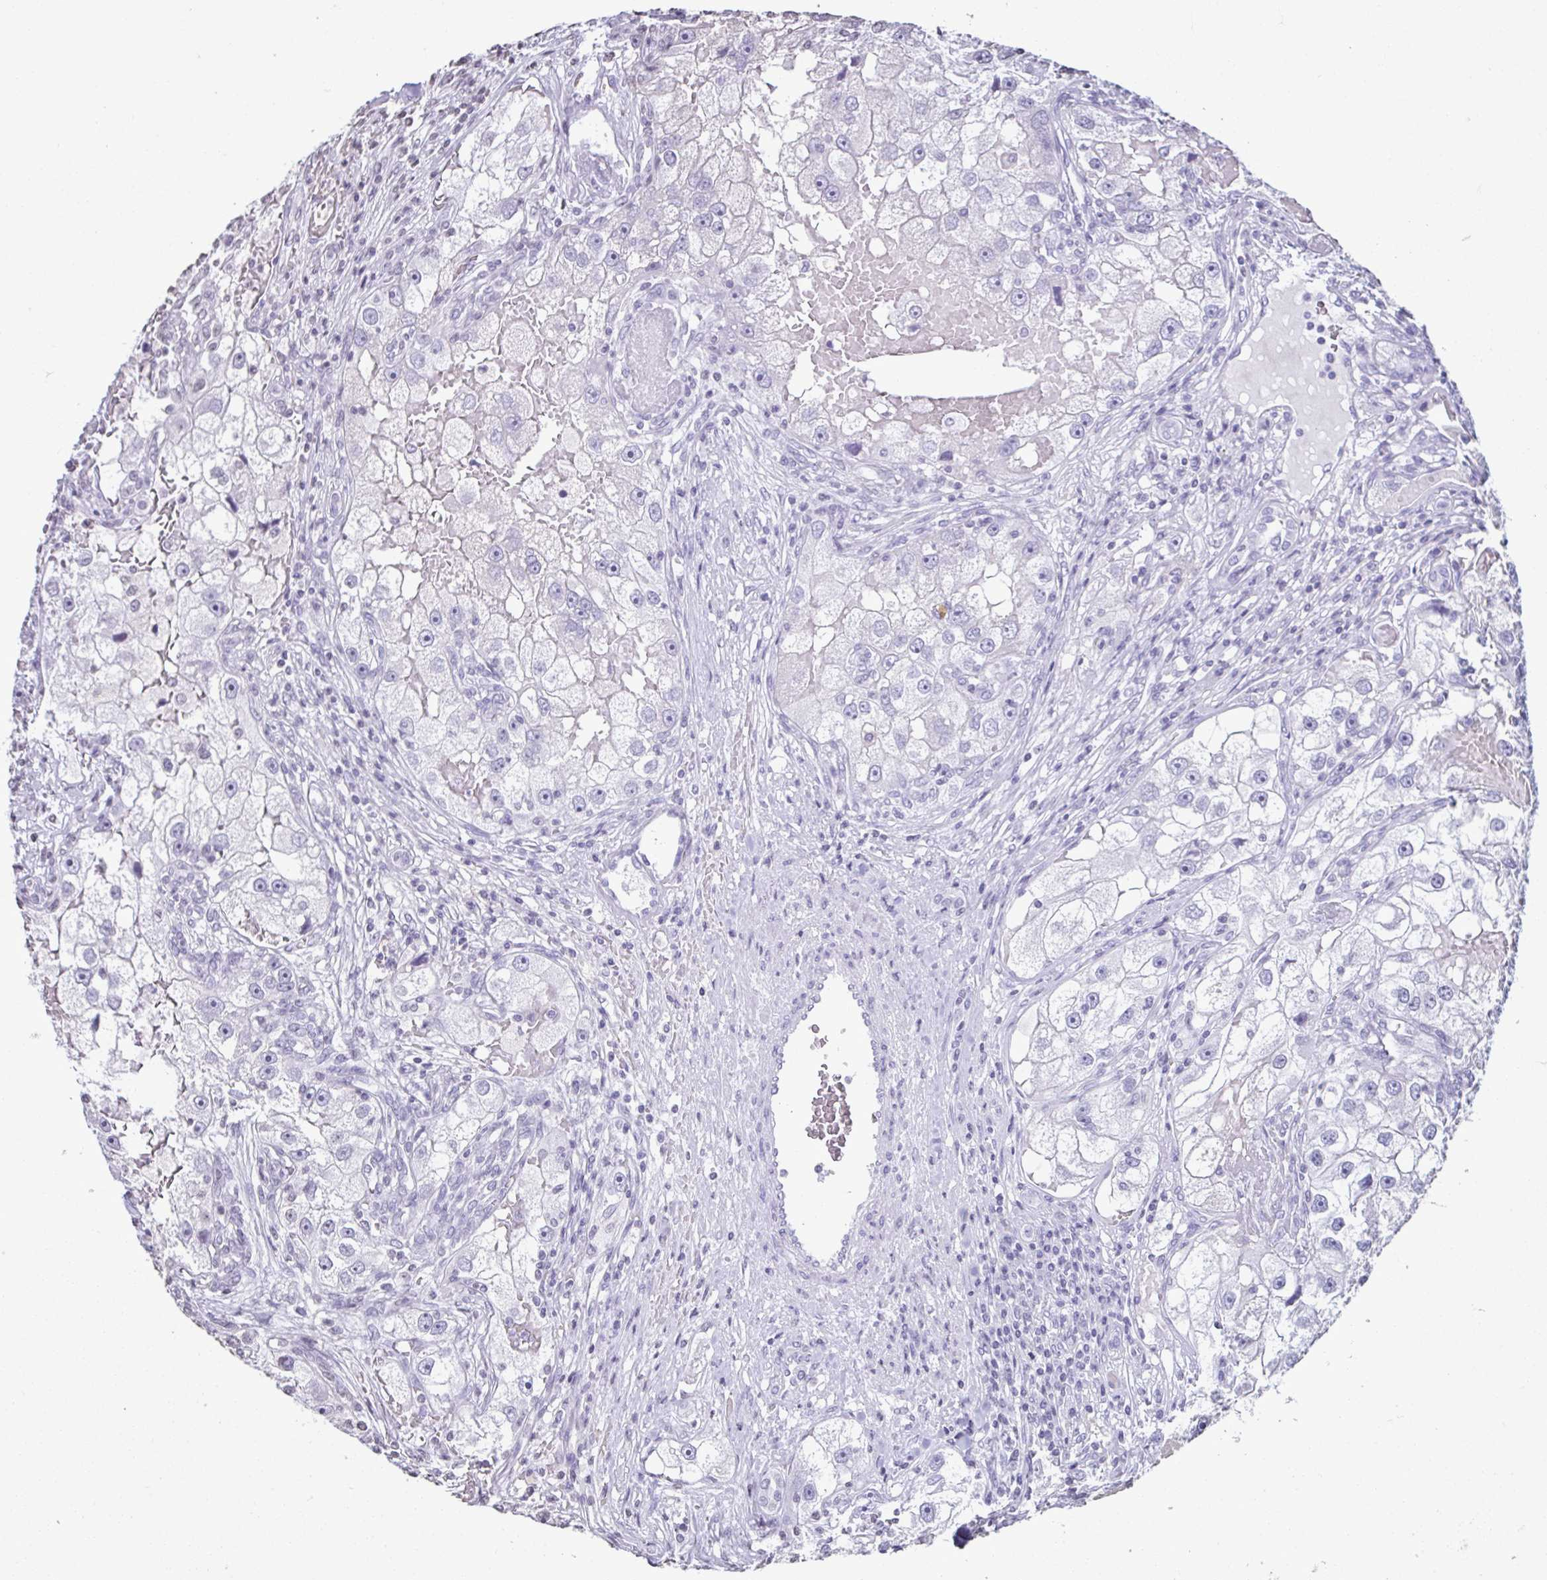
{"staining": {"intensity": "negative", "quantity": "none", "location": "none"}, "tissue": "renal cancer", "cell_type": "Tumor cells", "image_type": "cancer", "snomed": [{"axis": "morphology", "description": "Adenocarcinoma, NOS"}, {"axis": "topography", "description": "Kidney"}], "caption": "Immunohistochemistry micrograph of neoplastic tissue: renal cancer (adenocarcinoma) stained with DAB exhibits no significant protein positivity in tumor cells. (DAB IHC visualized using brightfield microscopy, high magnification).", "gene": "VCY1B", "patient": {"sex": "male", "age": 63}}